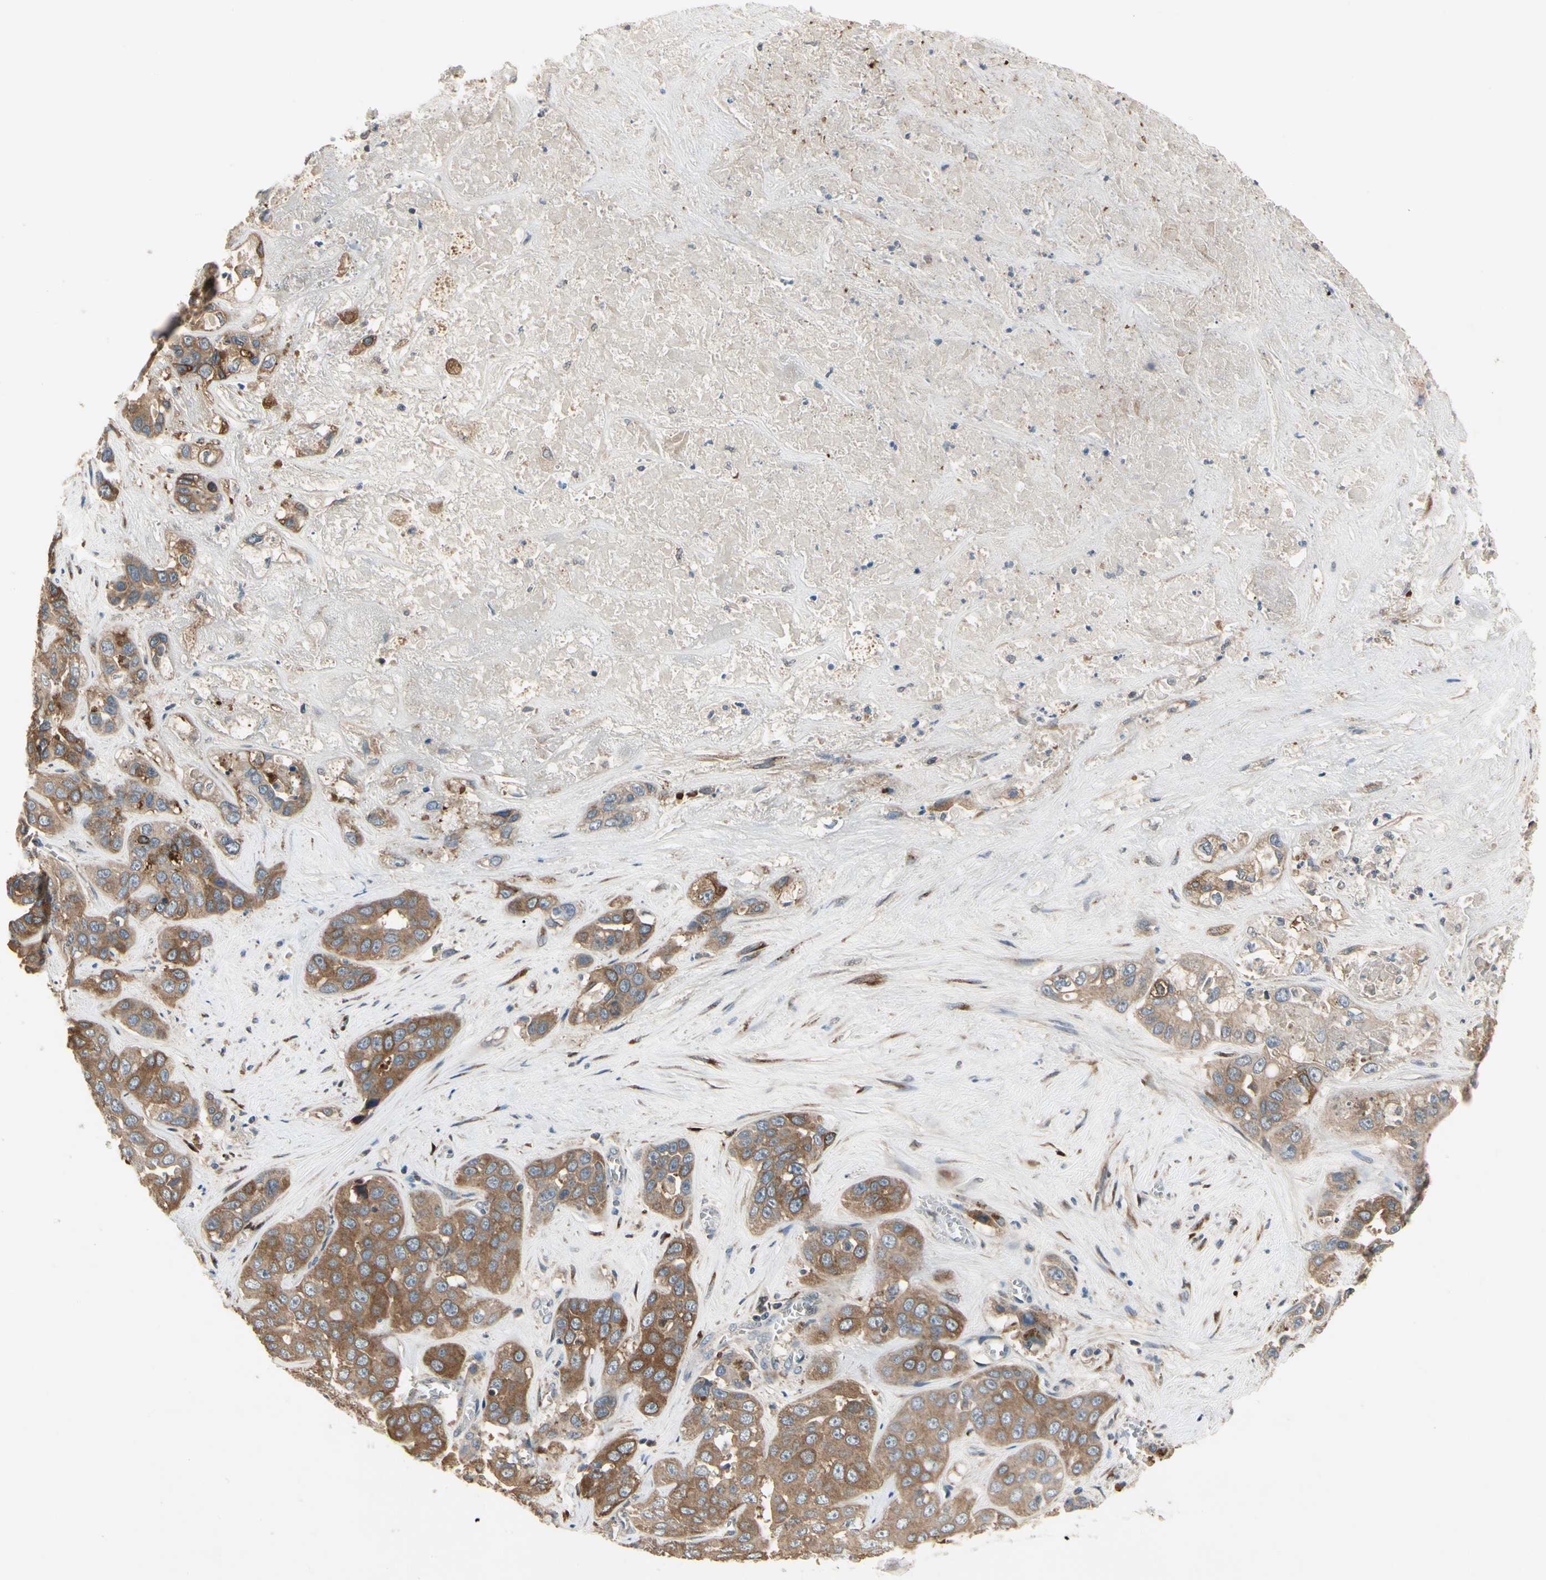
{"staining": {"intensity": "moderate", "quantity": ">75%", "location": "cytoplasmic/membranous"}, "tissue": "liver cancer", "cell_type": "Tumor cells", "image_type": "cancer", "snomed": [{"axis": "morphology", "description": "Cholangiocarcinoma"}, {"axis": "topography", "description": "Liver"}], "caption": "Immunohistochemical staining of liver cholangiocarcinoma reveals moderate cytoplasmic/membranous protein expression in about >75% of tumor cells. (Brightfield microscopy of DAB IHC at high magnification).", "gene": "CGREF1", "patient": {"sex": "female", "age": 52}}